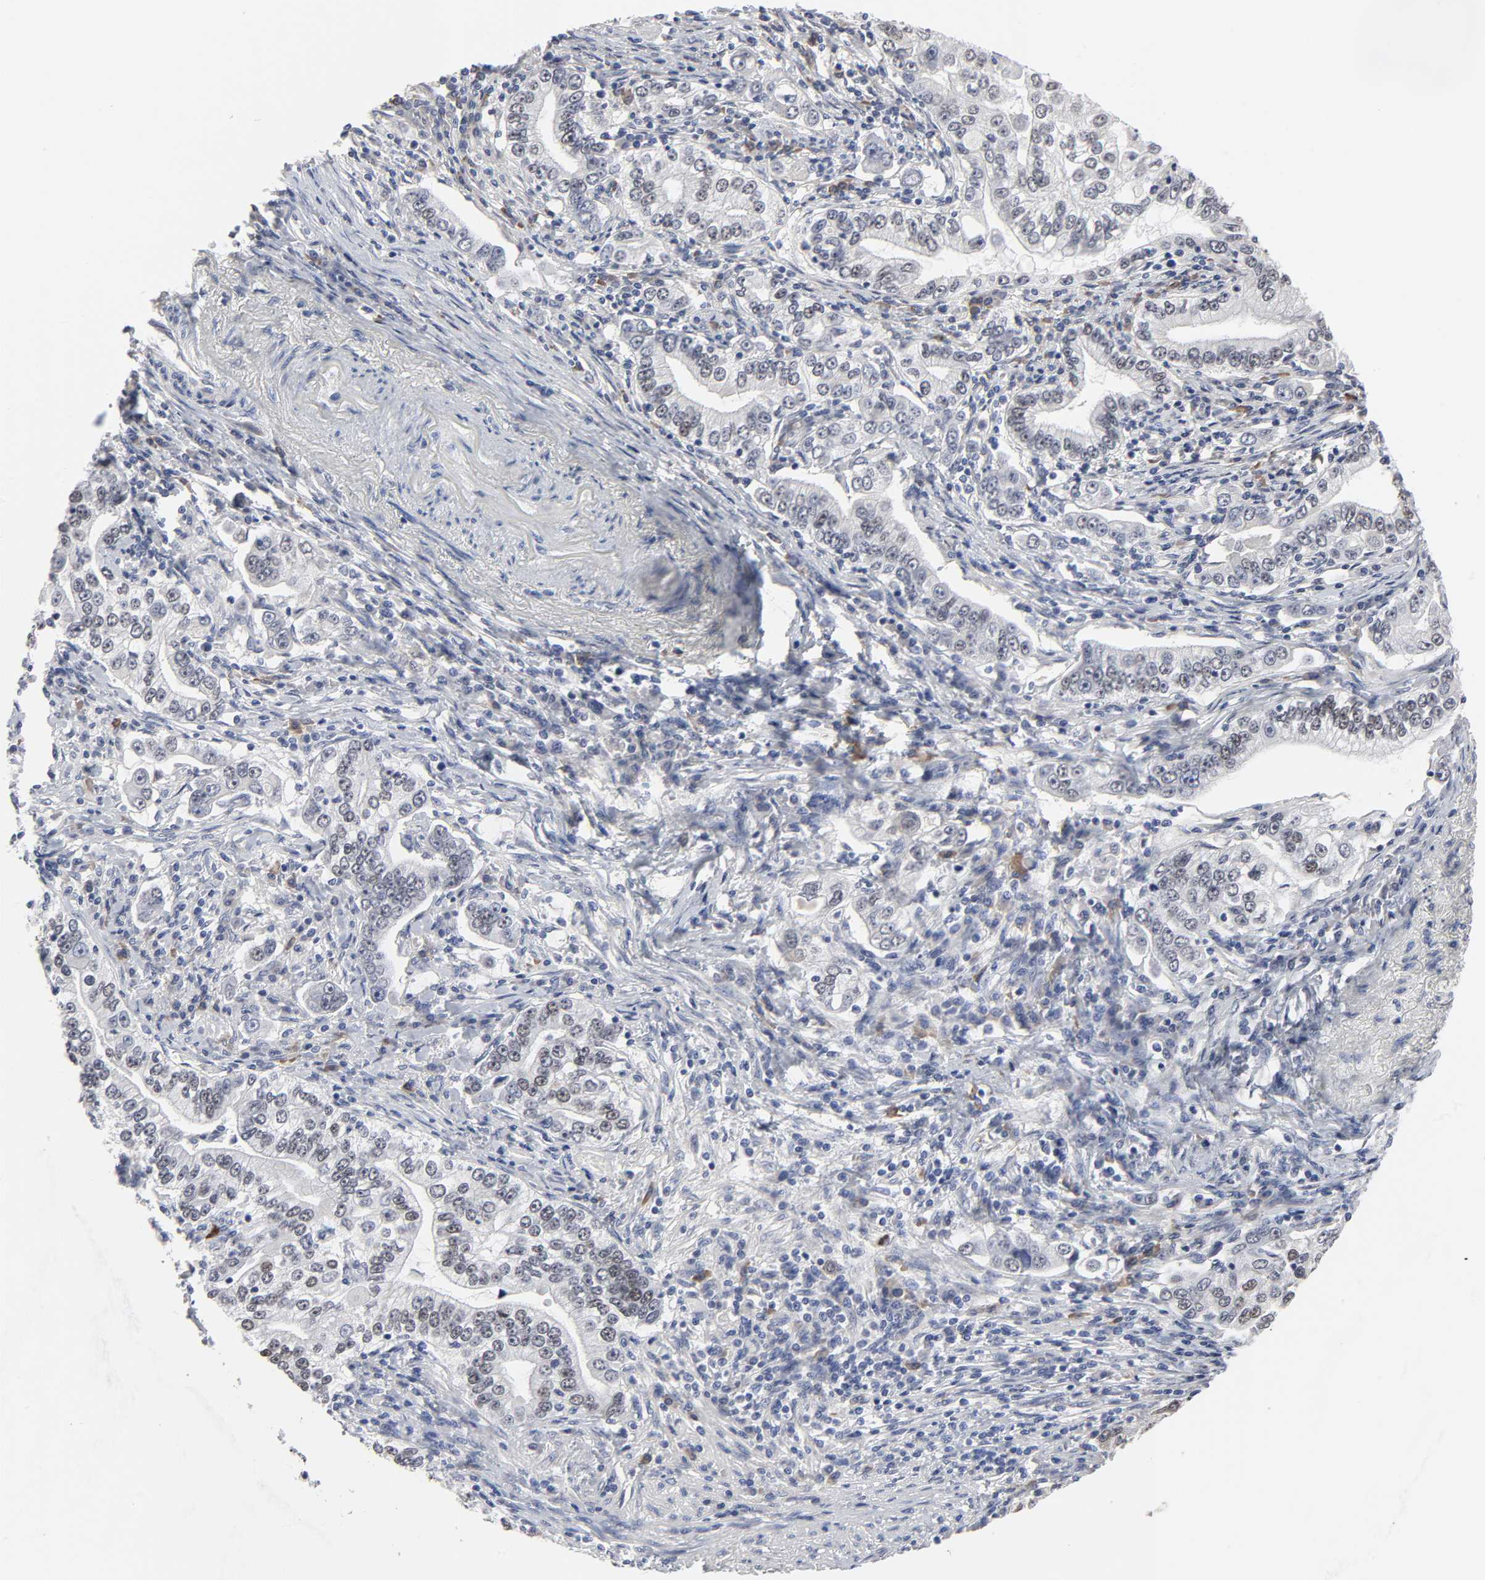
{"staining": {"intensity": "moderate", "quantity": ">75%", "location": "cytoplasmic/membranous,nuclear"}, "tissue": "stomach cancer", "cell_type": "Tumor cells", "image_type": "cancer", "snomed": [{"axis": "morphology", "description": "Adenocarcinoma, NOS"}, {"axis": "topography", "description": "Stomach, lower"}], "caption": "High-magnification brightfield microscopy of stomach adenocarcinoma stained with DAB (brown) and counterstained with hematoxylin (blue). tumor cells exhibit moderate cytoplasmic/membranous and nuclear staining is appreciated in approximately>75% of cells.", "gene": "HNF4A", "patient": {"sex": "female", "age": 72}}